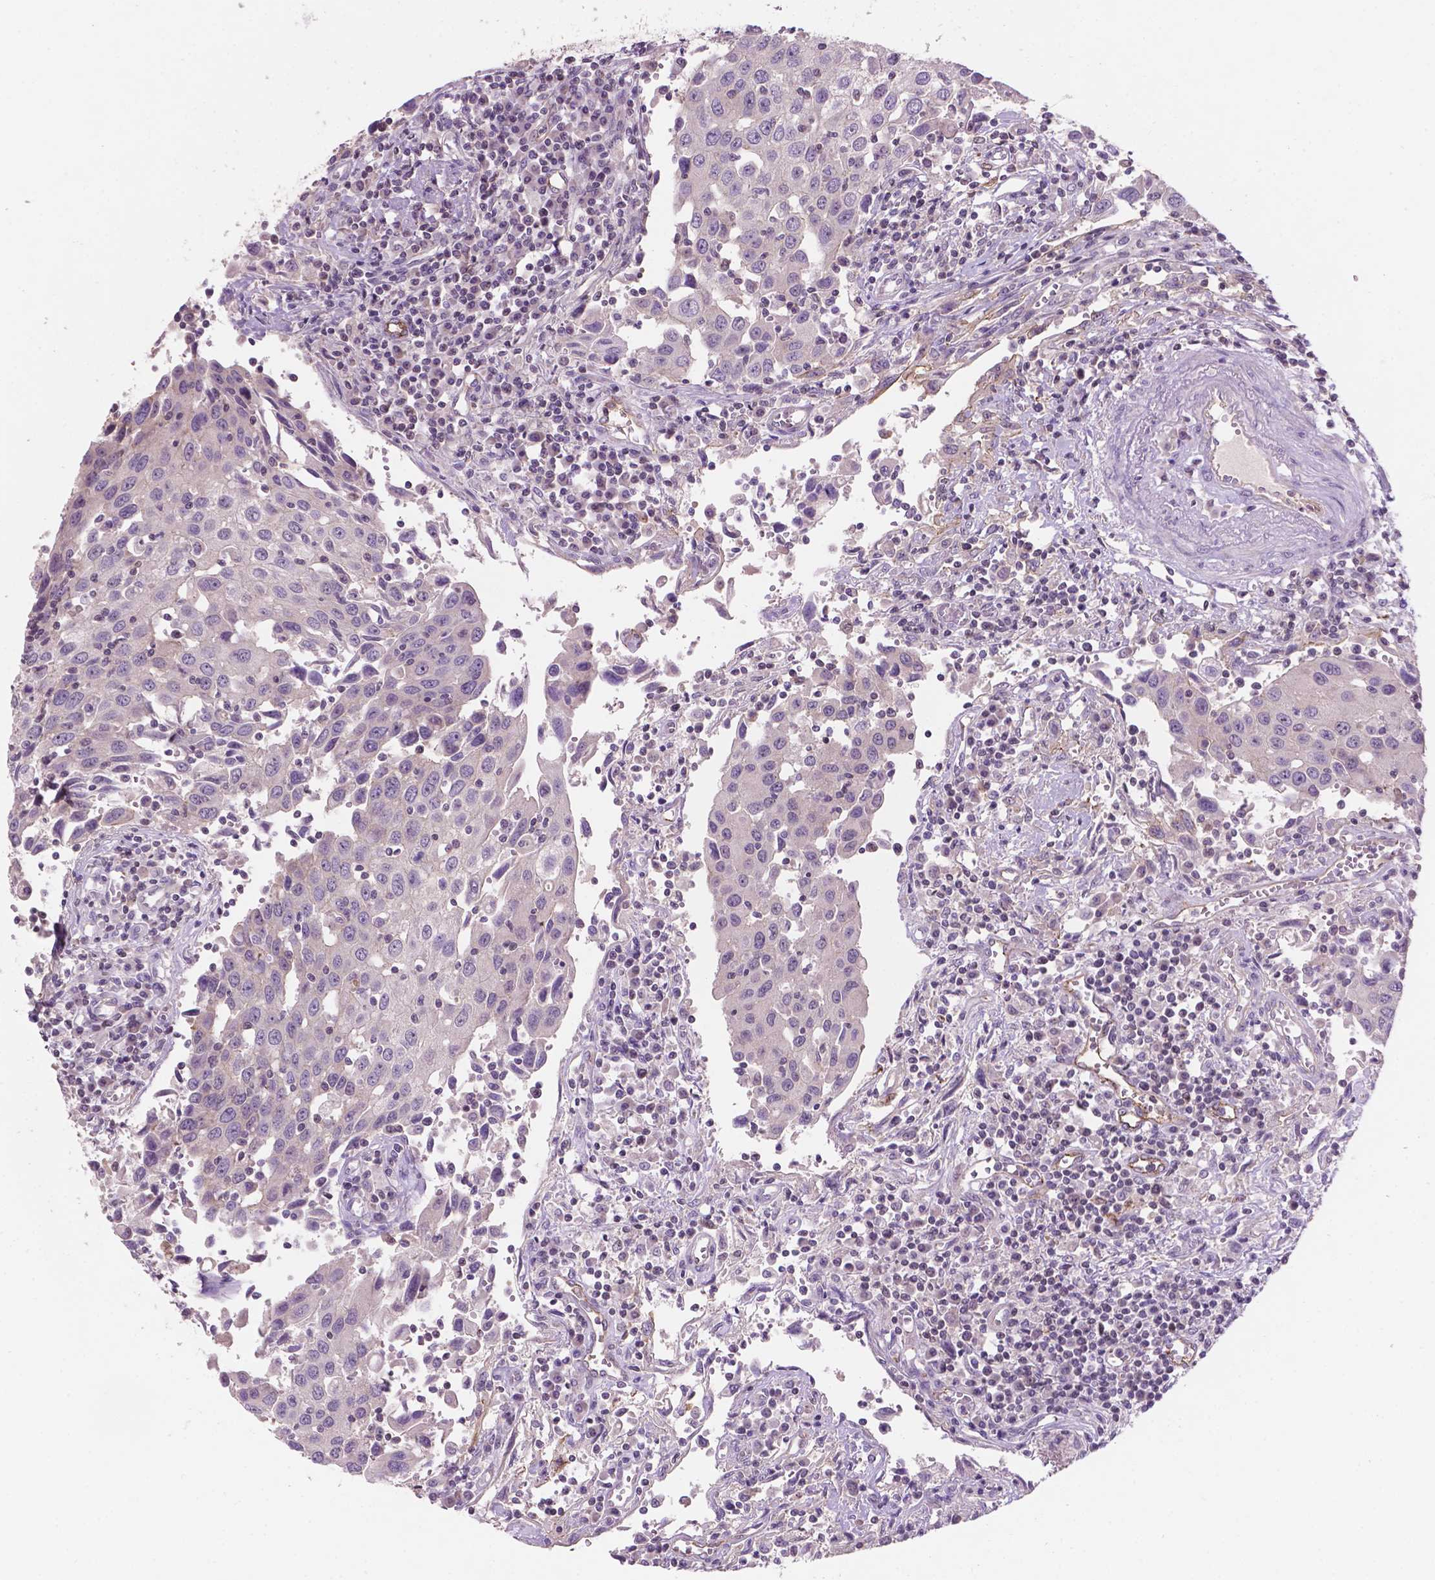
{"staining": {"intensity": "negative", "quantity": "none", "location": "none"}, "tissue": "urothelial cancer", "cell_type": "Tumor cells", "image_type": "cancer", "snomed": [{"axis": "morphology", "description": "Urothelial carcinoma, High grade"}, {"axis": "topography", "description": "Urinary bladder"}], "caption": "Immunohistochemistry (IHC) photomicrograph of neoplastic tissue: human high-grade urothelial carcinoma stained with DAB shows no significant protein expression in tumor cells. The staining was performed using DAB (3,3'-diaminobenzidine) to visualize the protein expression in brown, while the nuclei were stained in blue with hematoxylin (Magnification: 20x).", "gene": "ARL5C", "patient": {"sex": "female", "age": 85}}